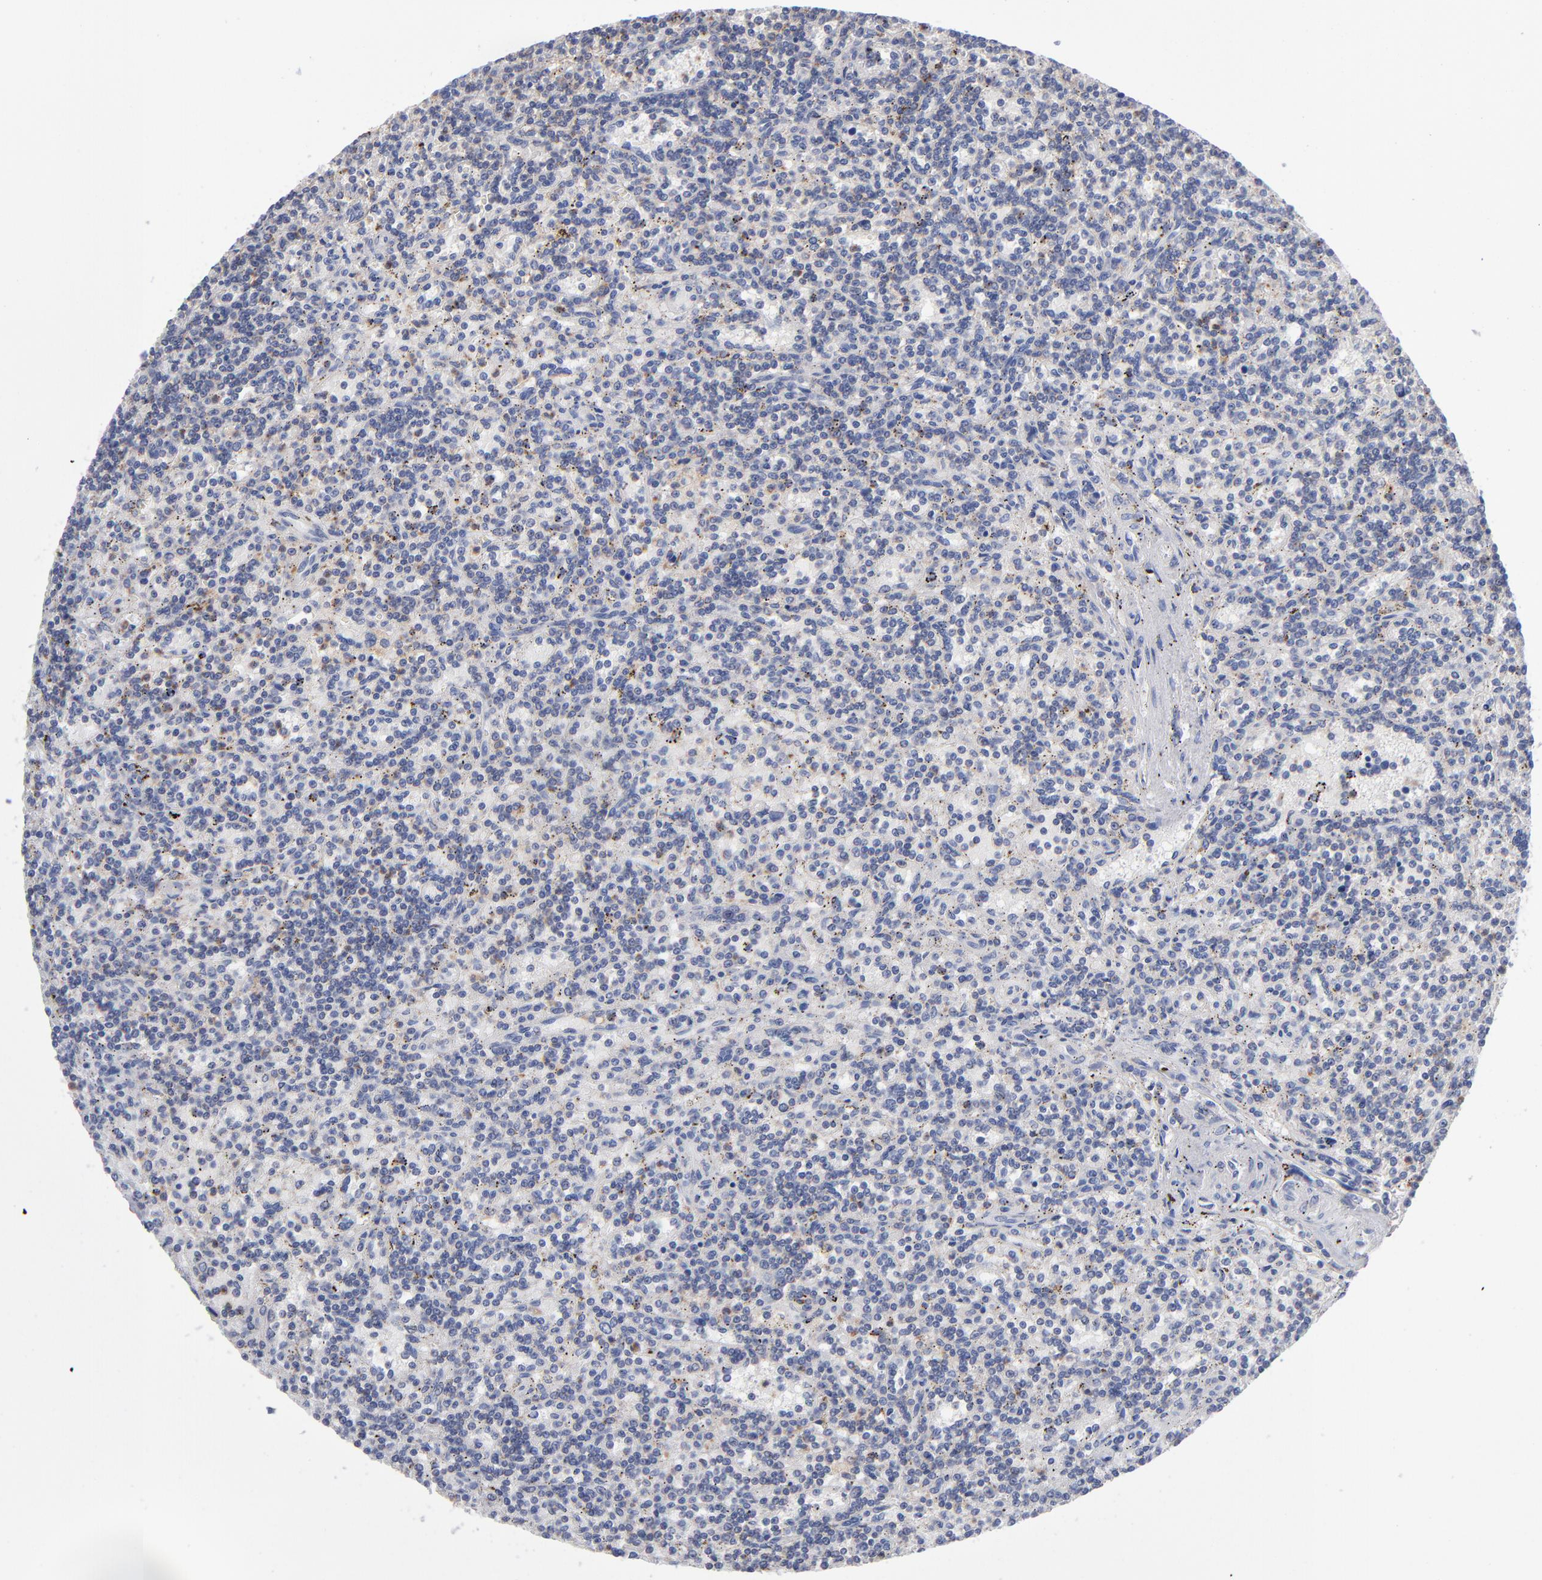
{"staining": {"intensity": "weak", "quantity": "<25%", "location": "cytoplasmic/membranous"}, "tissue": "lymphoma", "cell_type": "Tumor cells", "image_type": "cancer", "snomed": [{"axis": "morphology", "description": "Malignant lymphoma, non-Hodgkin's type, Low grade"}, {"axis": "topography", "description": "Spleen"}], "caption": "This is an immunohistochemistry (IHC) histopathology image of human lymphoma. There is no staining in tumor cells.", "gene": "RRAGB", "patient": {"sex": "male", "age": 73}}